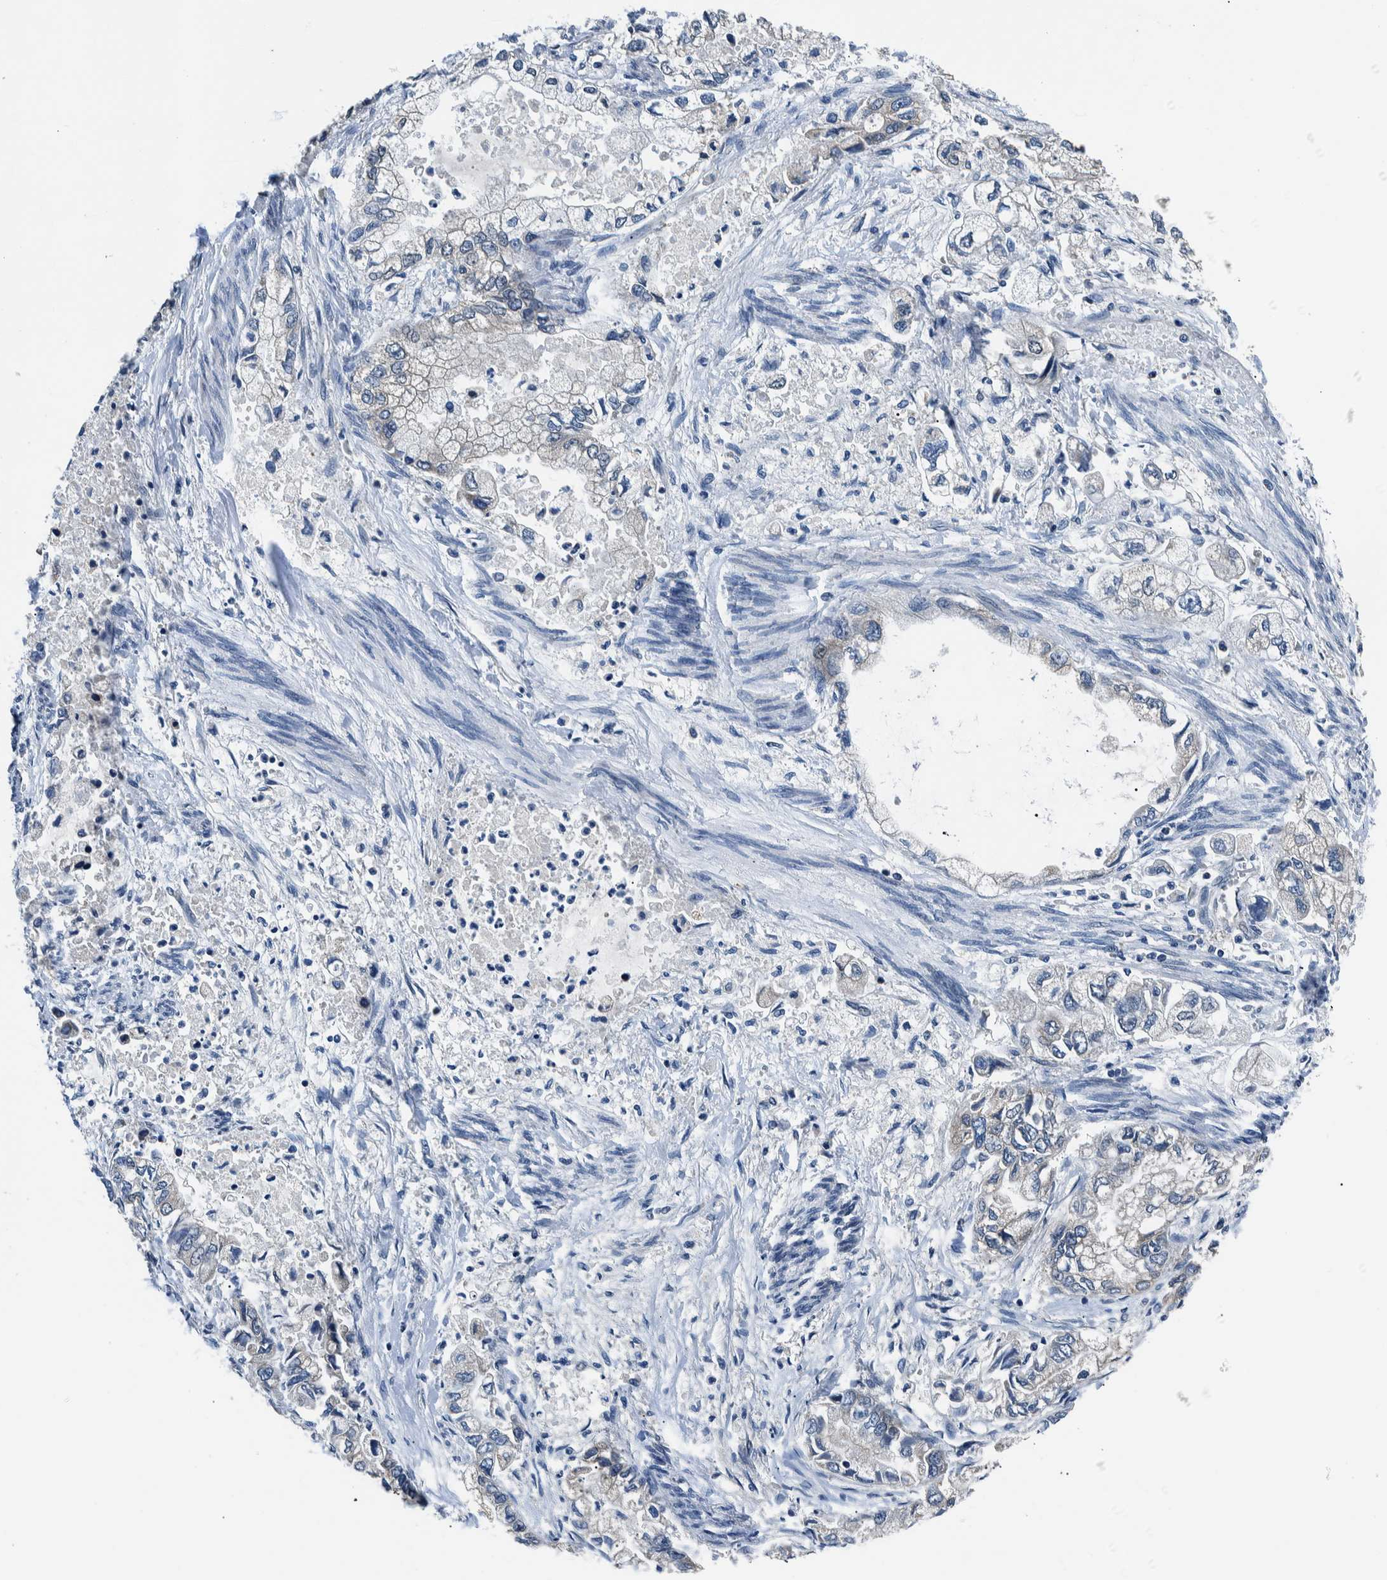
{"staining": {"intensity": "negative", "quantity": "none", "location": "none"}, "tissue": "stomach cancer", "cell_type": "Tumor cells", "image_type": "cancer", "snomed": [{"axis": "morphology", "description": "Normal tissue, NOS"}, {"axis": "morphology", "description": "Adenocarcinoma, NOS"}, {"axis": "topography", "description": "Stomach"}], "caption": "Human stomach cancer (adenocarcinoma) stained for a protein using immunohistochemistry (IHC) demonstrates no expression in tumor cells.", "gene": "NIBAN2", "patient": {"sex": "male", "age": 62}}